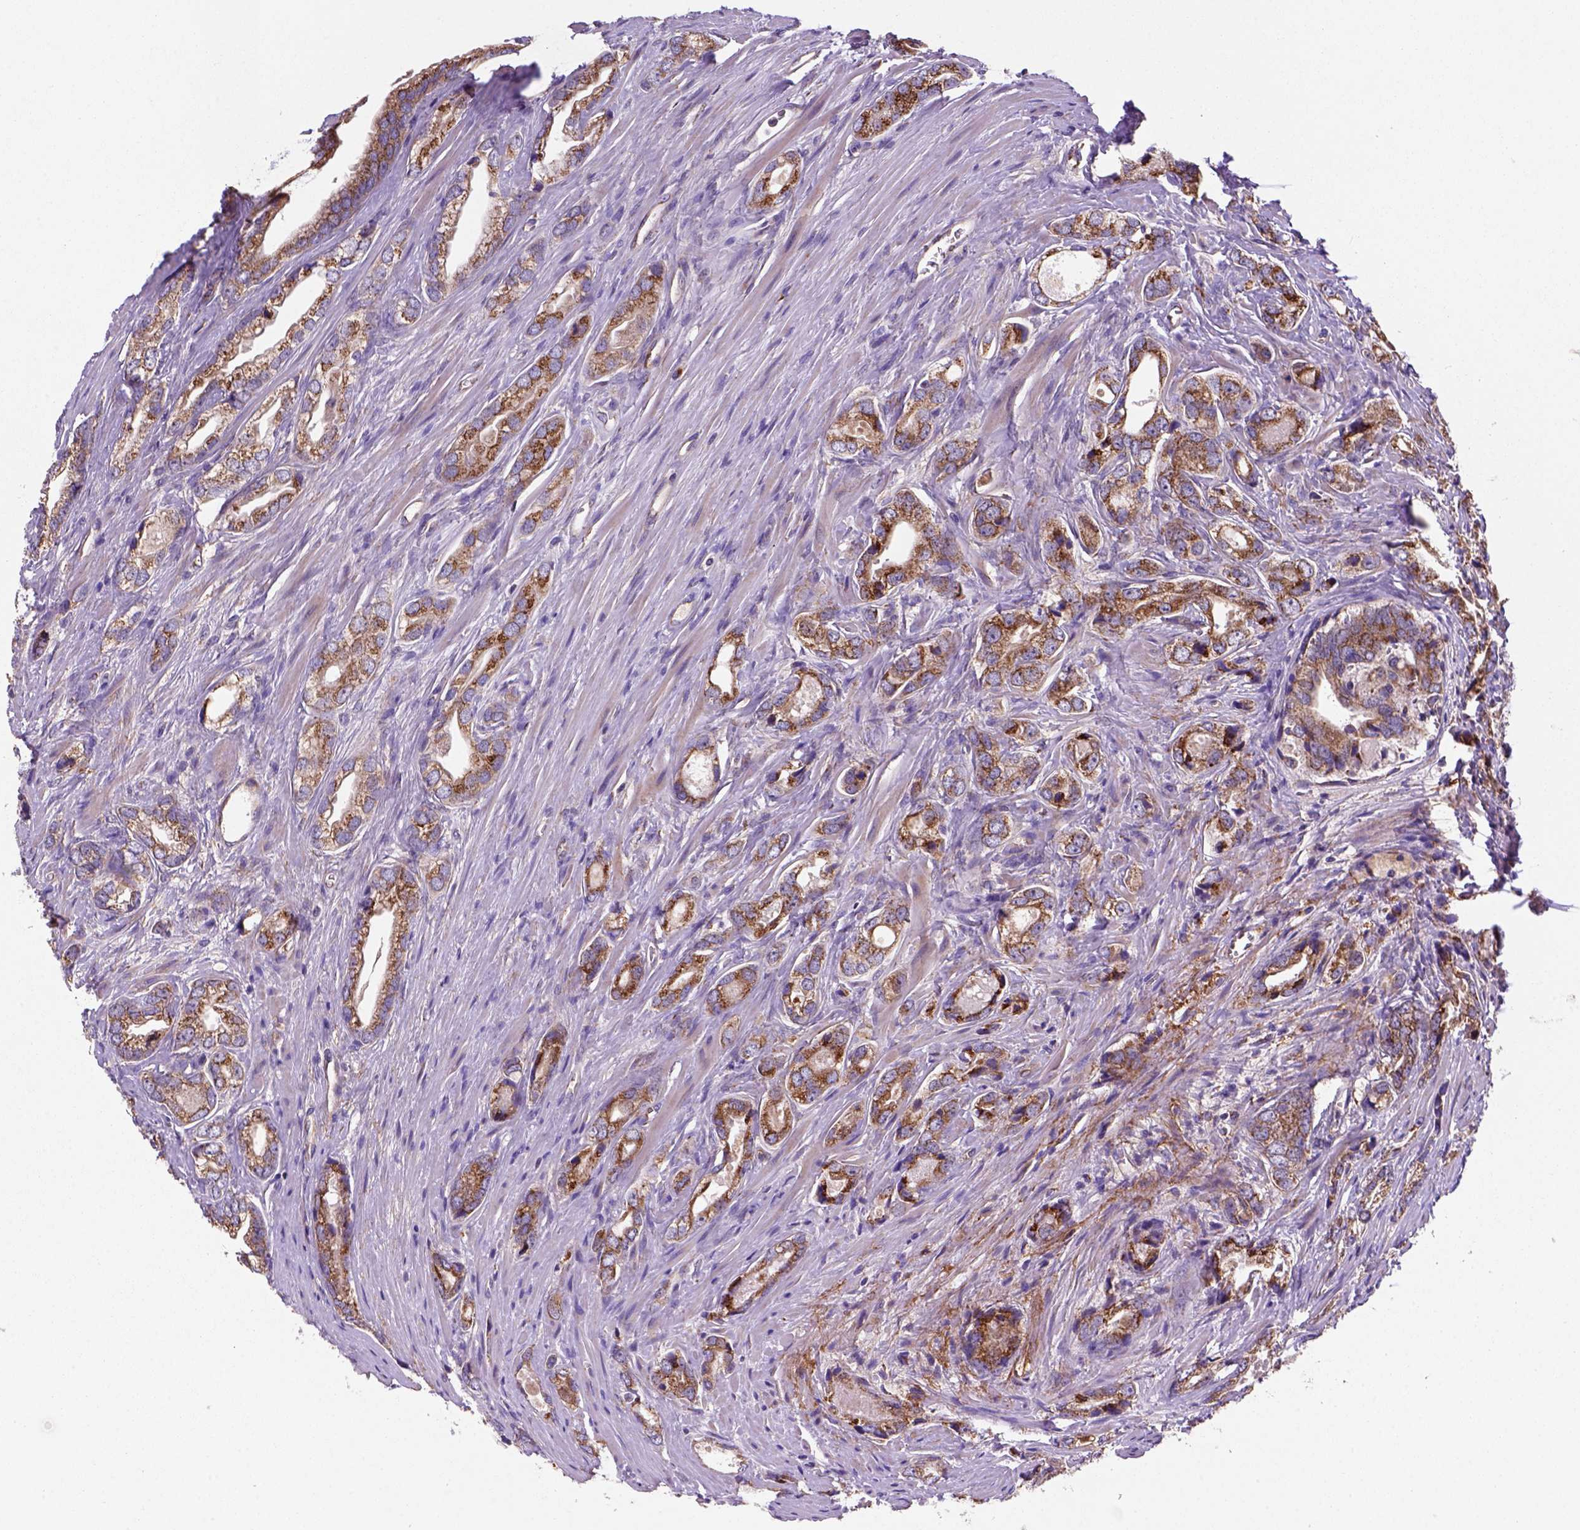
{"staining": {"intensity": "strong", "quantity": "<25%", "location": "cytoplasmic/membranous"}, "tissue": "prostate cancer", "cell_type": "Tumor cells", "image_type": "cancer", "snomed": [{"axis": "morphology", "description": "Adenocarcinoma, NOS"}, {"axis": "morphology", "description": "Adenocarcinoma, High grade"}, {"axis": "topography", "description": "Prostate"}], "caption": "IHC micrograph of human prostate adenocarcinoma (high-grade) stained for a protein (brown), which shows medium levels of strong cytoplasmic/membranous staining in approximately <25% of tumor cells.", "gene": "WARS2", "patient": {"sex": "male", "age": 70}}